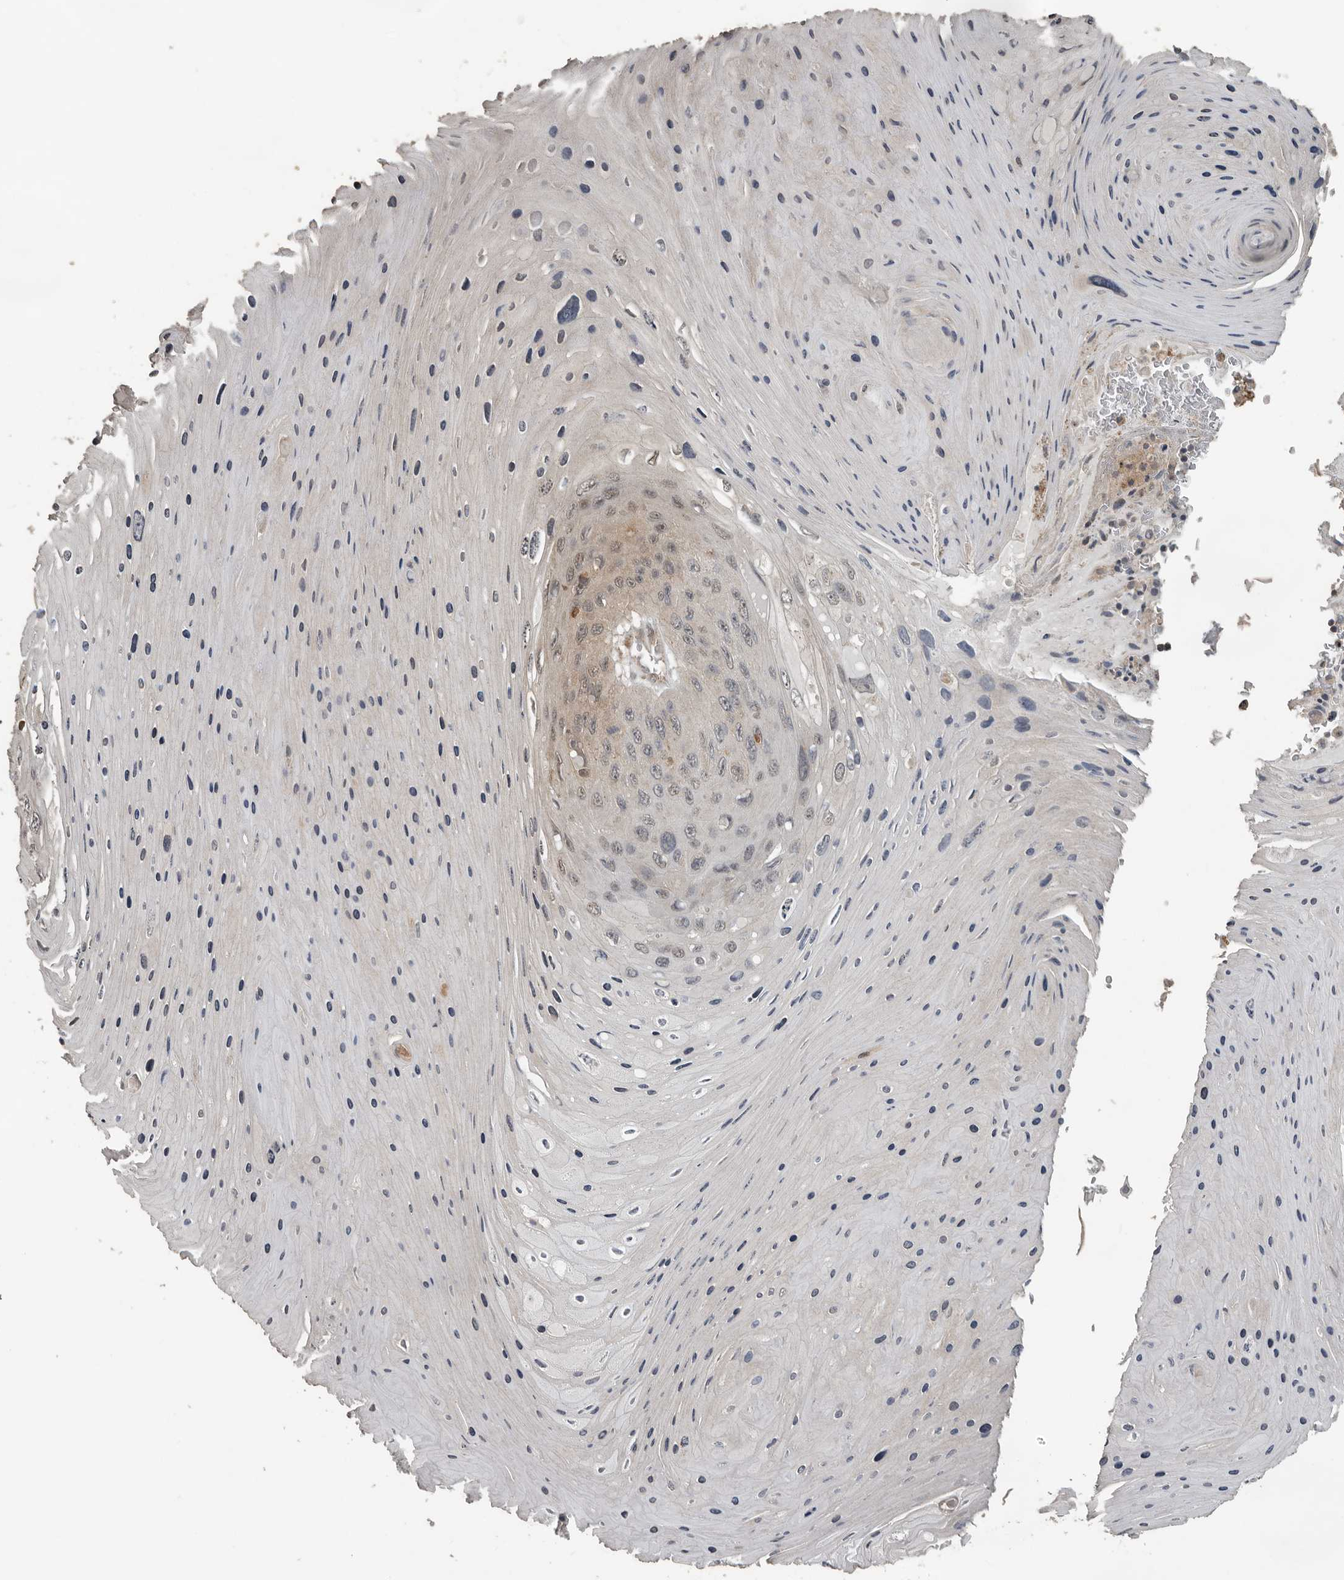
{"staining": {"intensity": "weak", "quantity": "25%-75%", "location": "cytoplasmic/membranous"}, "tissue": "skin cancer", "cell_type": "Tumor cells", "image_type": "cancer", "snomed": [{"axis": "morphology", "description": "Squamous cell carcinoma, NOS"}, {"axis": "topography", "description": "Skin"}], "caption": "Protein analysis of squamous cell carcinoma (skin) tissue displays weak cytoplasmic/membranous expression in approximately 25%-75% of tumor cells.", "gene": "CEP350", "patient": {"sex": "female", "age": 88}}